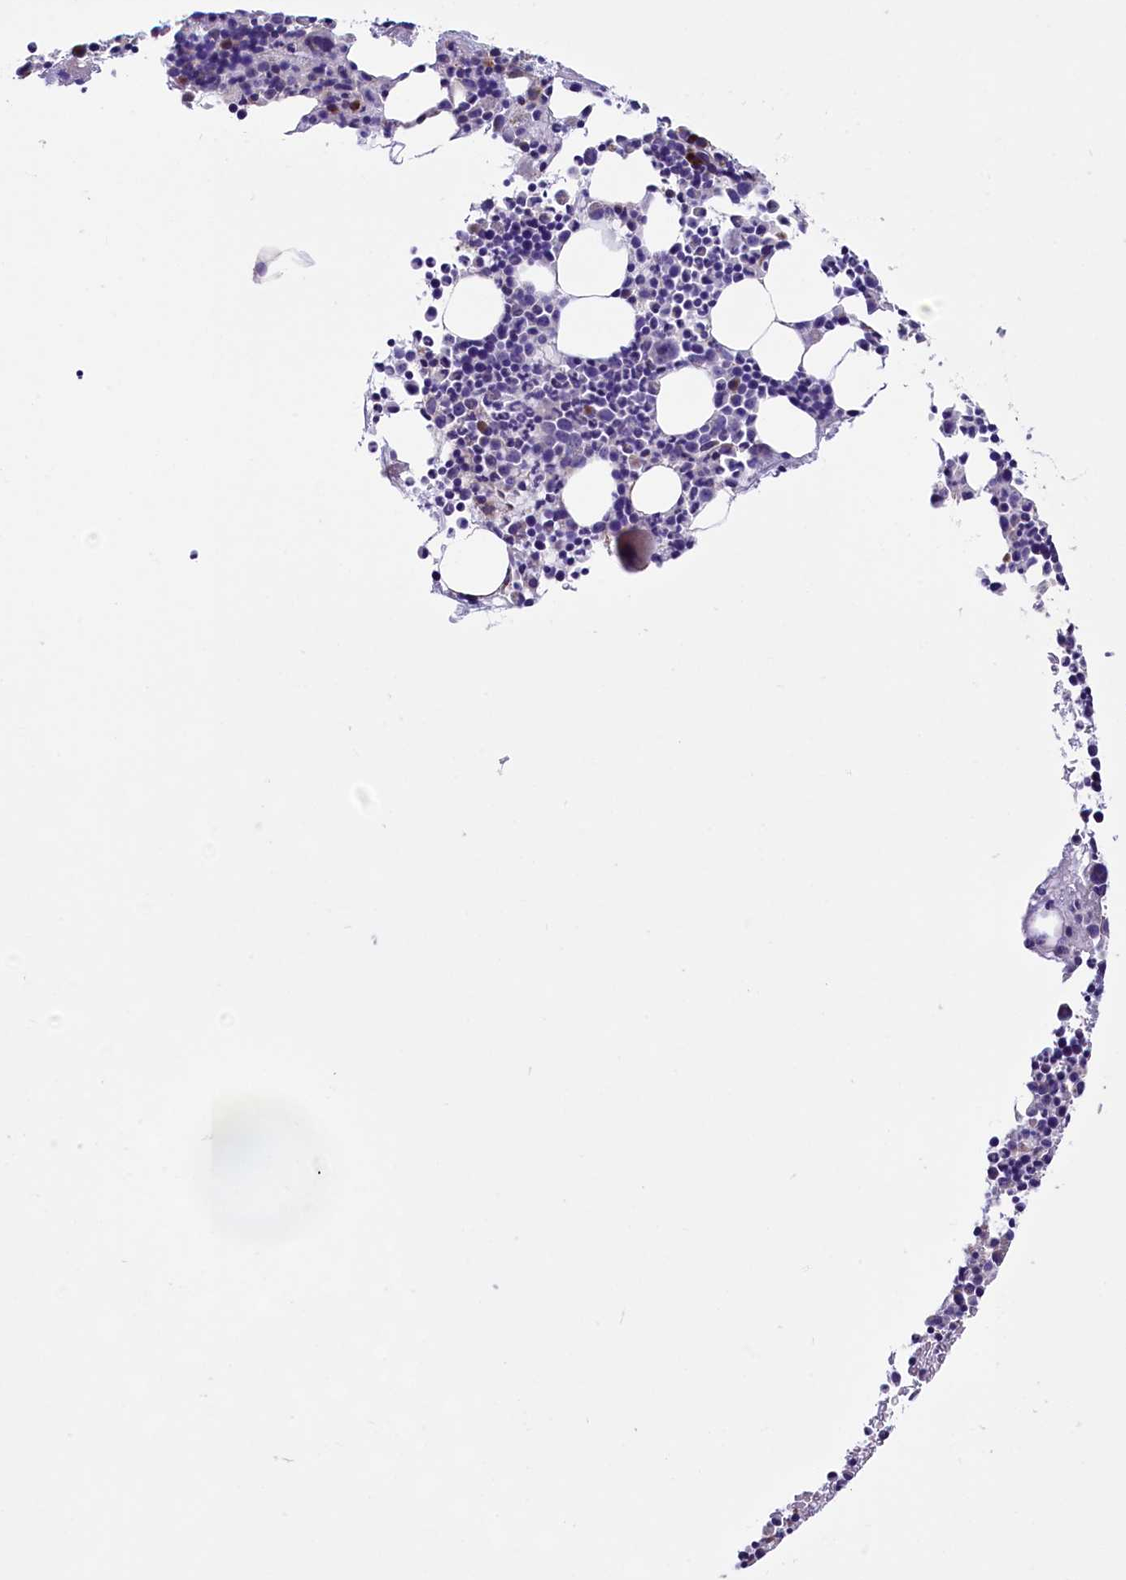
{"staining": {"intensity": "moderate", "quantity": "<25%", "location": "cytoplasmic/membranous"}, "tissue": "bone marrow", "cell_type": "Hematopoietic cells", "image_type": "normal", "snomed": [{"axis": "morphology", "description": "Normal tissue, NOS"}, {"axis": "topography", "description": "Bone marrow"}], "caption": "Bone marrow was stained to show a protein in brown. There is low levels of moderate cytoplasmic/membranous positivity in approximately <25% of hematopoietic cells. (Stains: DAB (3,3'-diaminobenzidine) in brown, nuclei in blue, Microscopy: brightfield microscopy at high magnification).", "gene": "GPR108", "patient": {"sex": "male", "age": 51}}